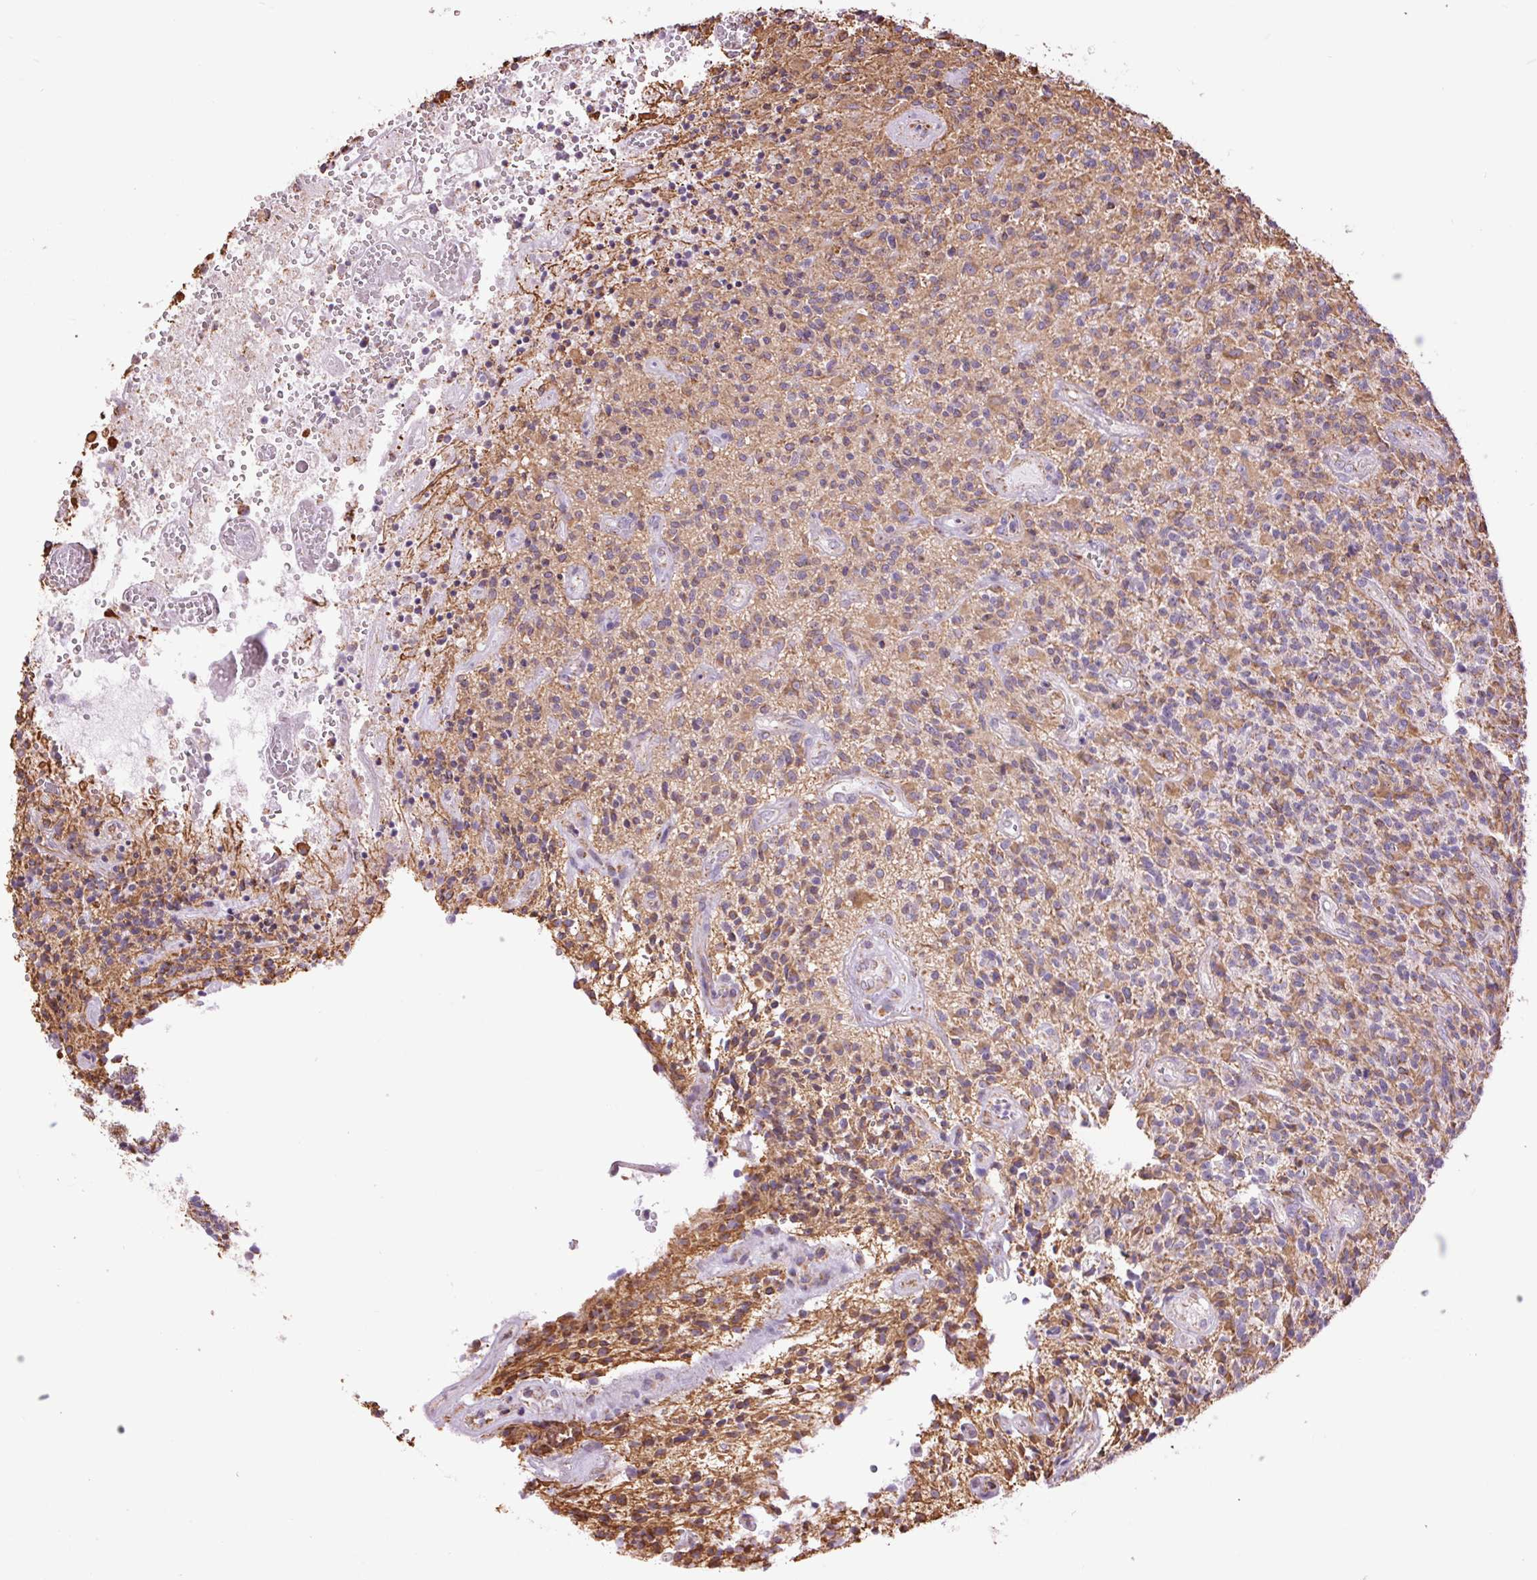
{"staining": {"intensity": "weak", "quantity": "25%-75%", "location": "cytoplasmic/membranous"}, "tissue": "glioma", "cell_type": "Tumor cells", "image_type": "cancer", "snomed": [{"axis": "morphology", "description": "Glioma, malignant, High grade"}, {"axis": "topography", "description": "Brain"}], "caption": "The micrograph shows staining of malignant glioma (high-grade), revealing weak cytoplasmic/membranous protein positivity (brown color) within tumor cells.", "gene": "ATP5PB", "patient": {"sex": "male", "age": 76}}